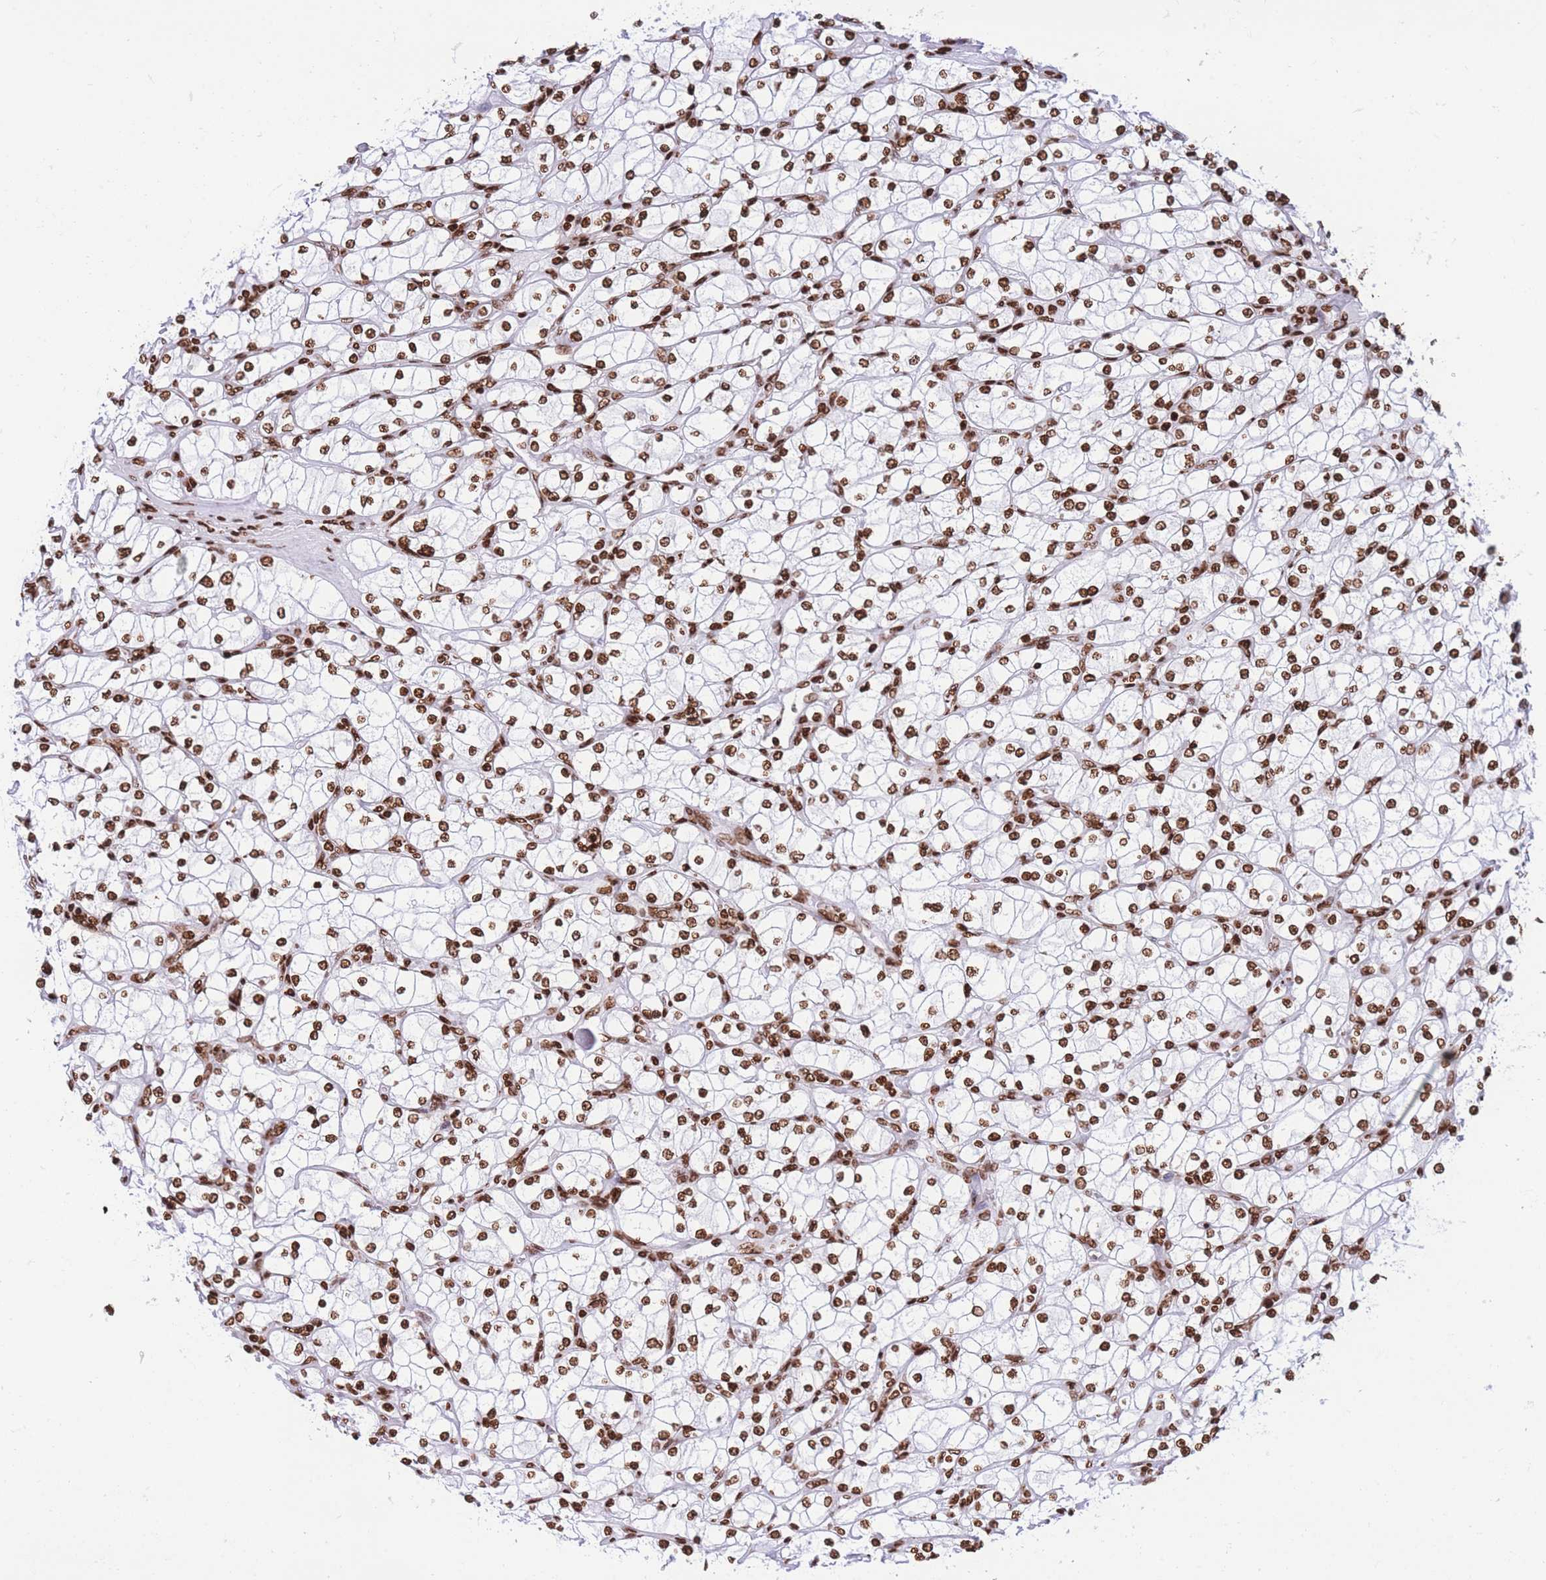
{"staining": {"intensity": "moderate", "quantity": ">75%", "location": "nuclear"}, "tissue": "renal cancer", "cell_type": "Tumor cells", "image_type": "cancer", "snomed": [{"axis": "morphology", "description": "Adenocarcinoma, NOS"}, {"axis": "topography", "description": "Kidney"}], "caption": "Moderate nuclear positivity for a protein is seen in approximately >75% of tumor cells of renal cancer using immunohistochemistry (IHC).", "gene": "H2BC11", "patient": {"sex": "male", "age": 80}}